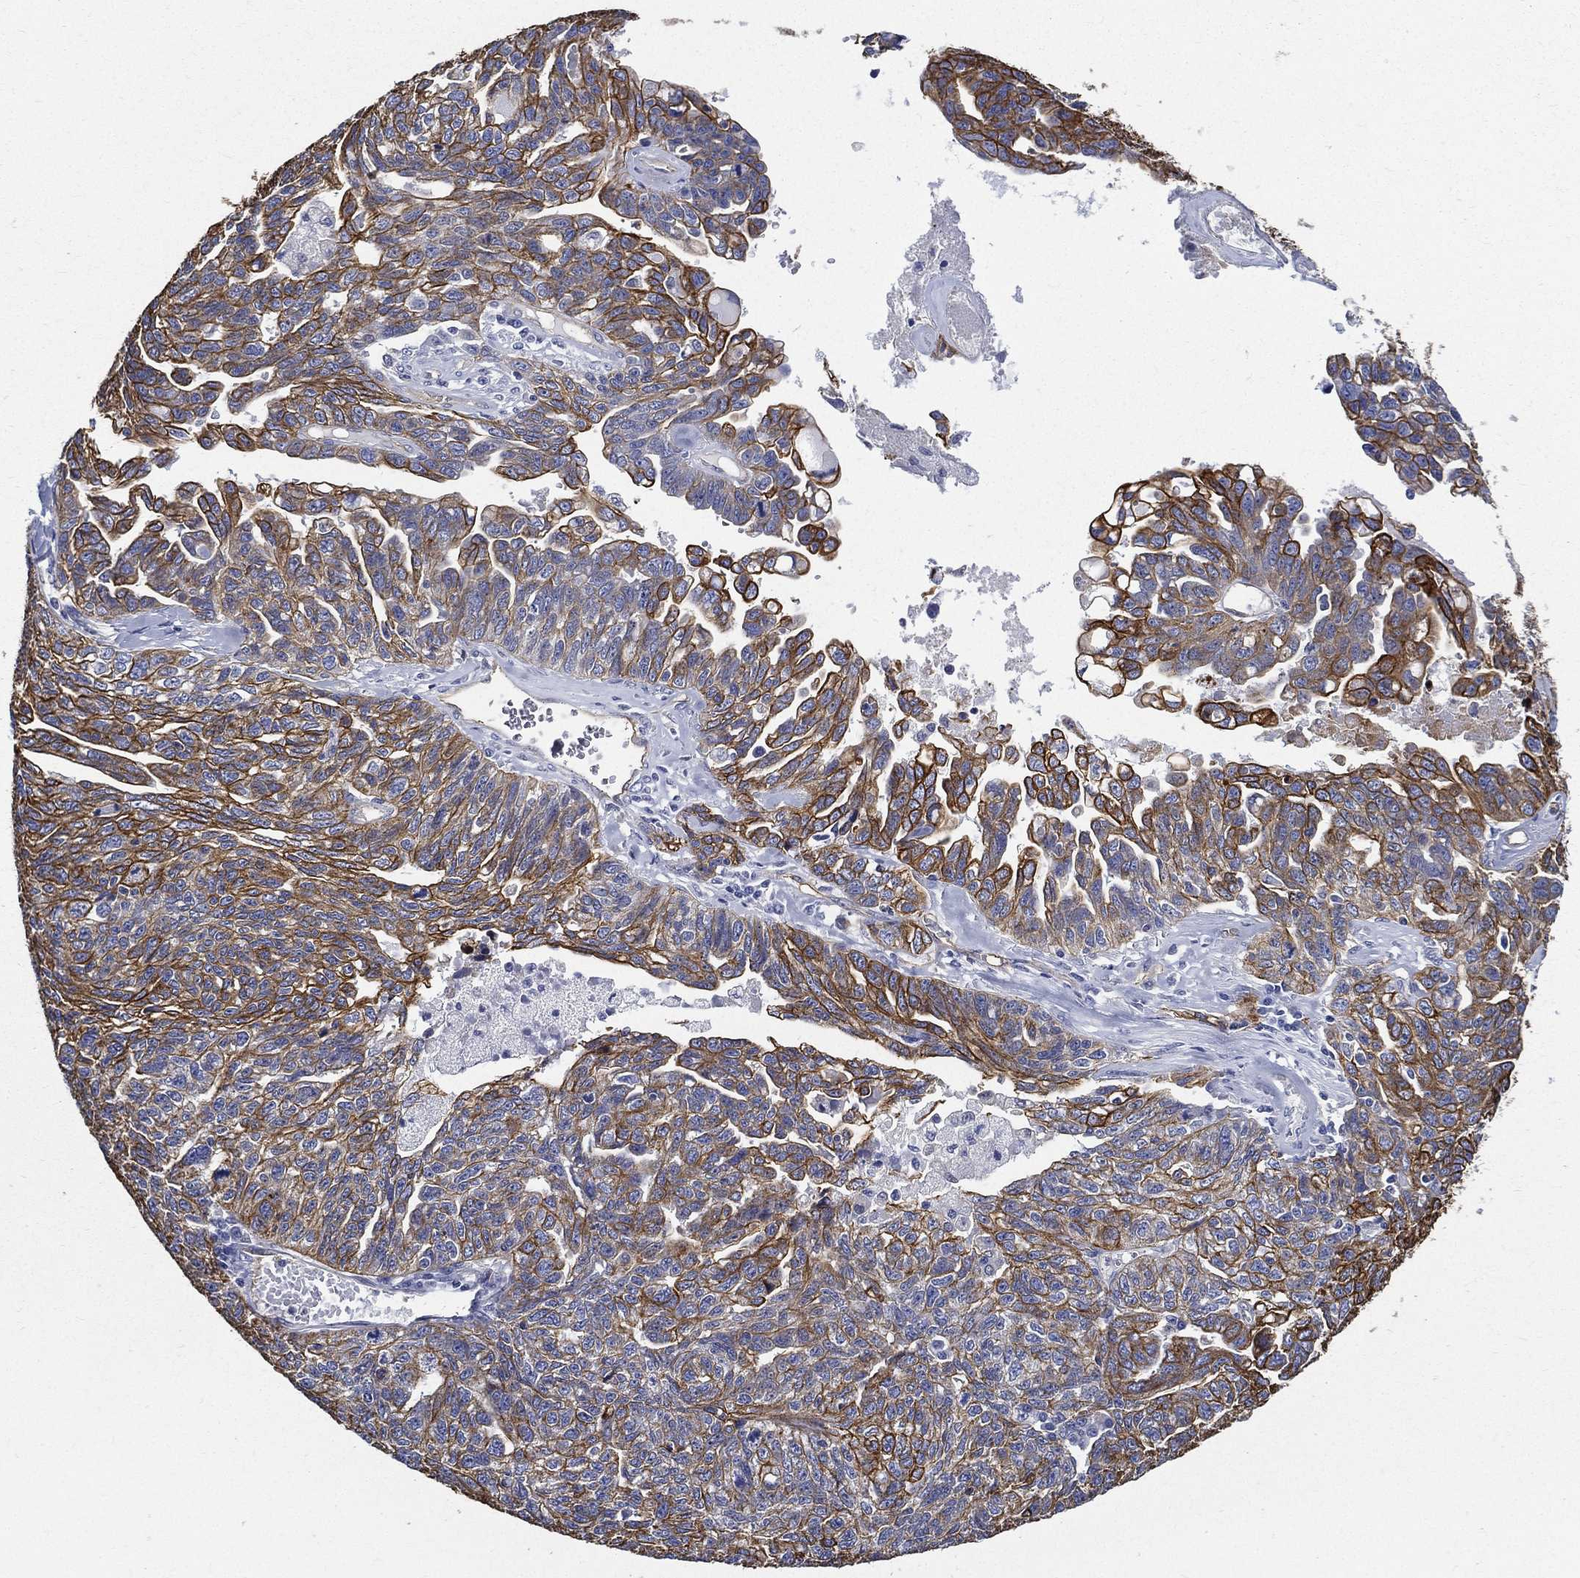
{"staining": {"intensity": "strong", "quantity": ">75%", "location": "cytoplasmic/membranous"}, "tissue": "ovarian cancer", "cell_type": "Tumor cells", "image_type": "cancer", "snomed": [{"axis": "morphology", "description": "Cystadenocarcinoma, serous, NOS"}, {"axis": "topography", "description": "Ovary"}], "caption": "Human ovarian serous cystadenocarcinoma stained with a protein marker displays strong staining in tumor cells.", "gene": "NEDD9", "patient": {"sex": "female", "age": 71}}